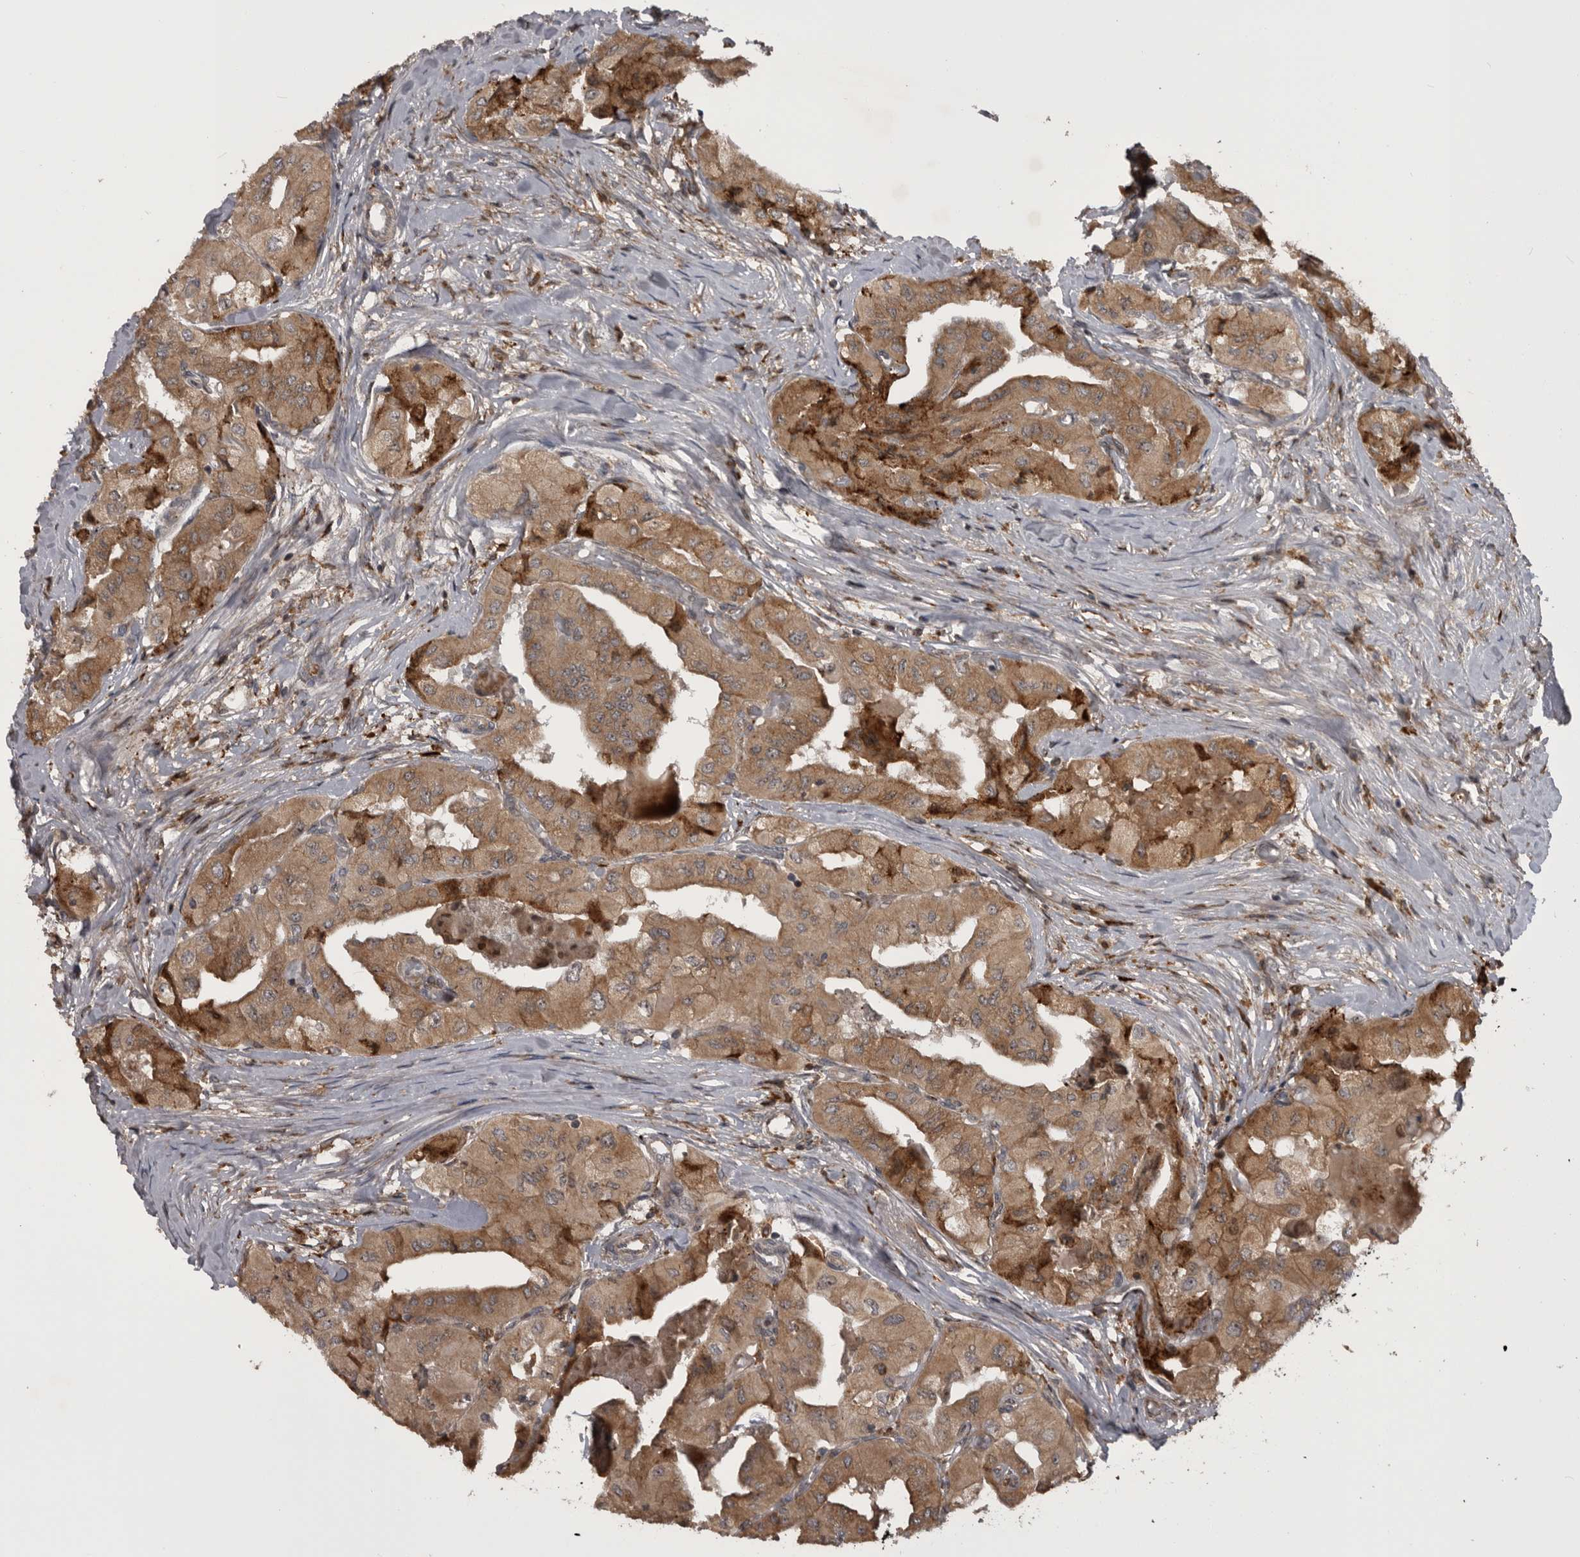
{"staining": {"intensity": "moderate", "quantity": ">75%", "location": "cytoplasmic/membranous"}, "tissue": "thyroid cancer", "cell_type": "Tumor cells", "image_type": "cancer", "snomed": [{"axis": "morphology", "description": "Papillary adenocarcinoma, NOS"}, {"axis": "topography", "description": "Thyroid gland"}], "caption": "Human thyroid papillary adenocarcinoma stained with a brown dye reveals moderate cytoplasmic/membranous positive positivity in about >75% of tumor cells.", "gene": "RAB3GAP2", "patient": {"sex": "female", "age": 59}}